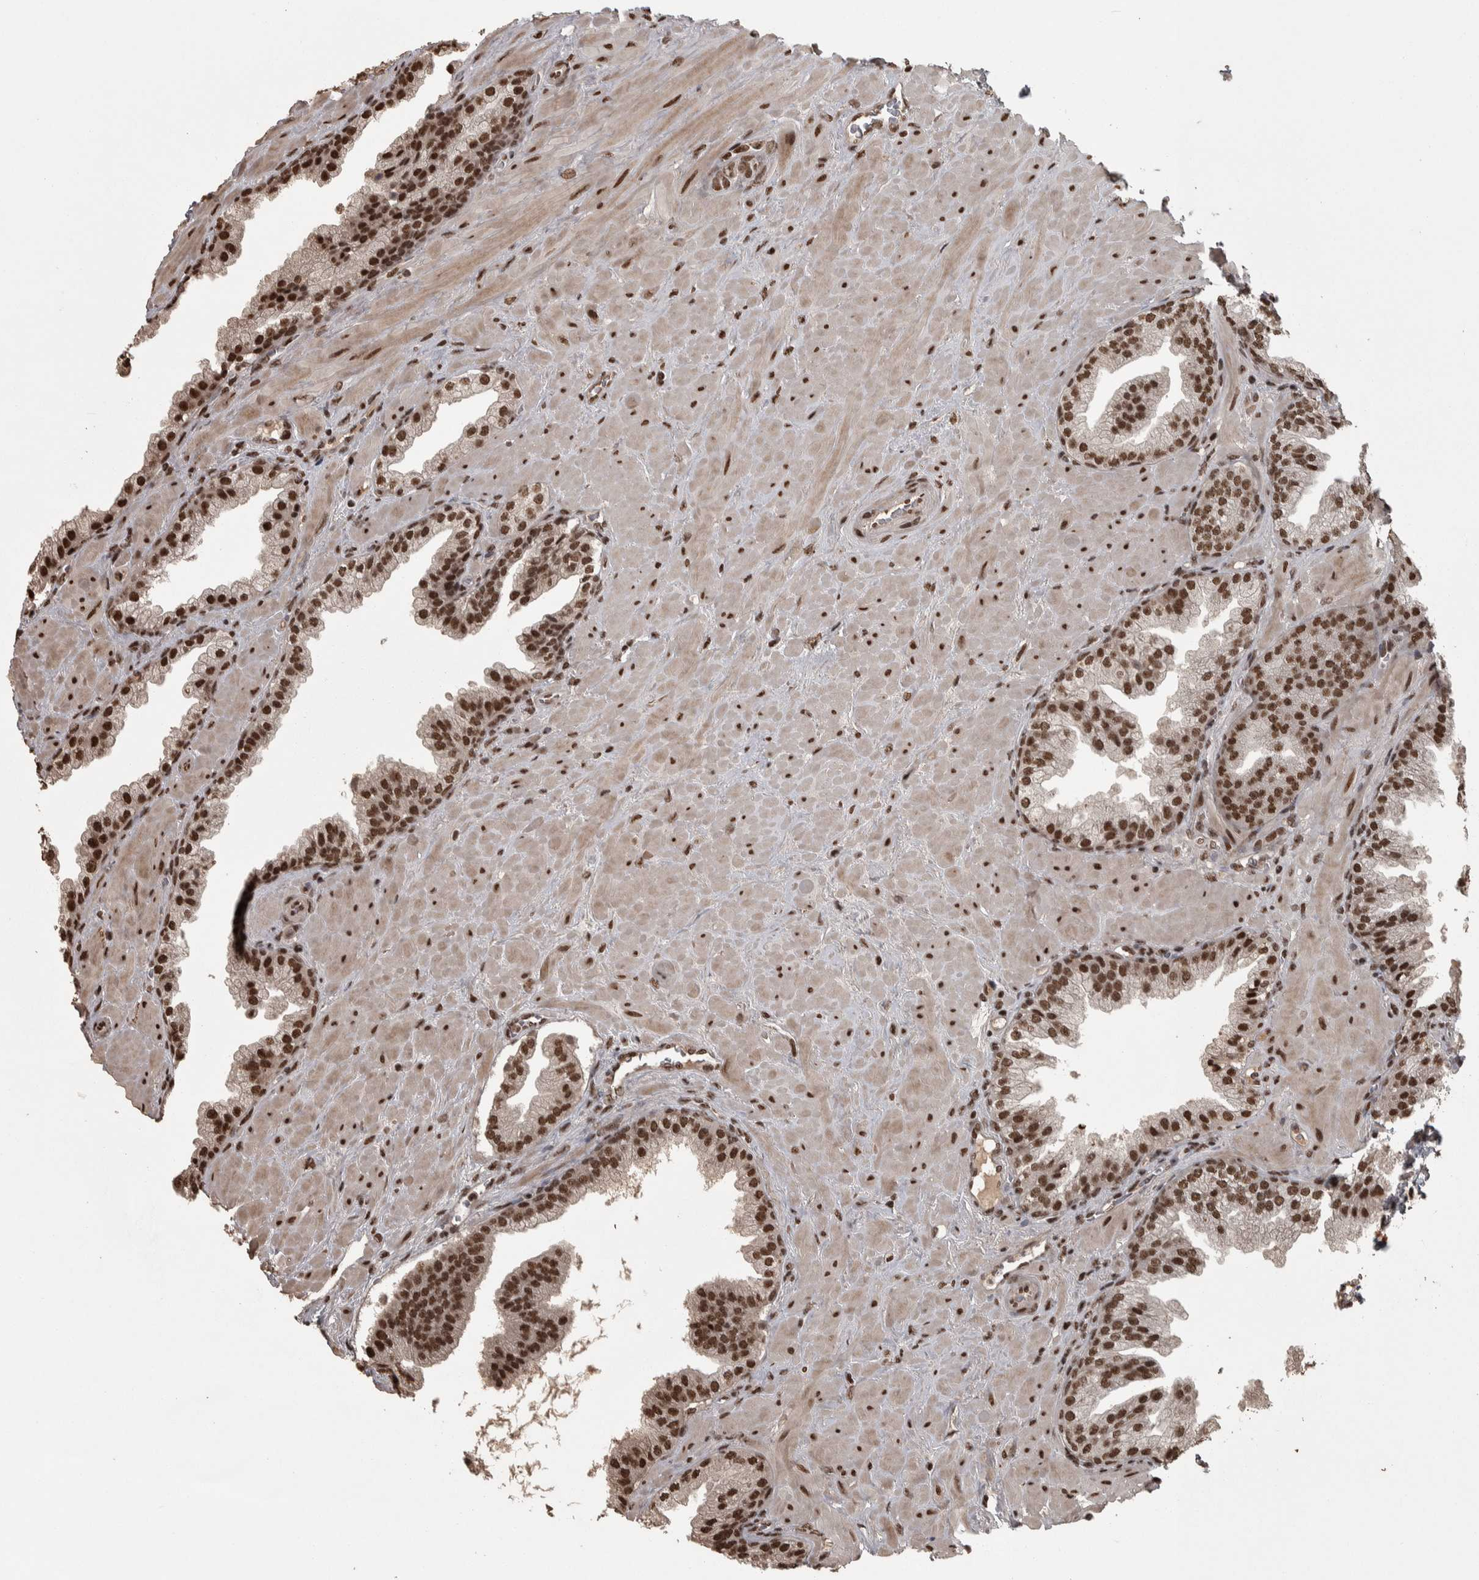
{"staining": {"intensity": "strong", "quantity": ">75%", "location": "cytoplasmic/membranous"}, "tissue": "prostate cancer", "cell_type": "Tumor cells", "image_type": "cancer", "snomed": [{"axis": "morphology", "description": "Adenocarcinoma, Low grade"}, {"axis": "topography", "description": "Prostate"}], "caption": "Protein staining of adenocarcinoma (low-grade) (prostate) tissue exhibits strong cytoplasmic/membranous expression in about >75% of tumor cells.", "gene": "ZFHX4", "patient": {"sex": "male", "age": 71}}